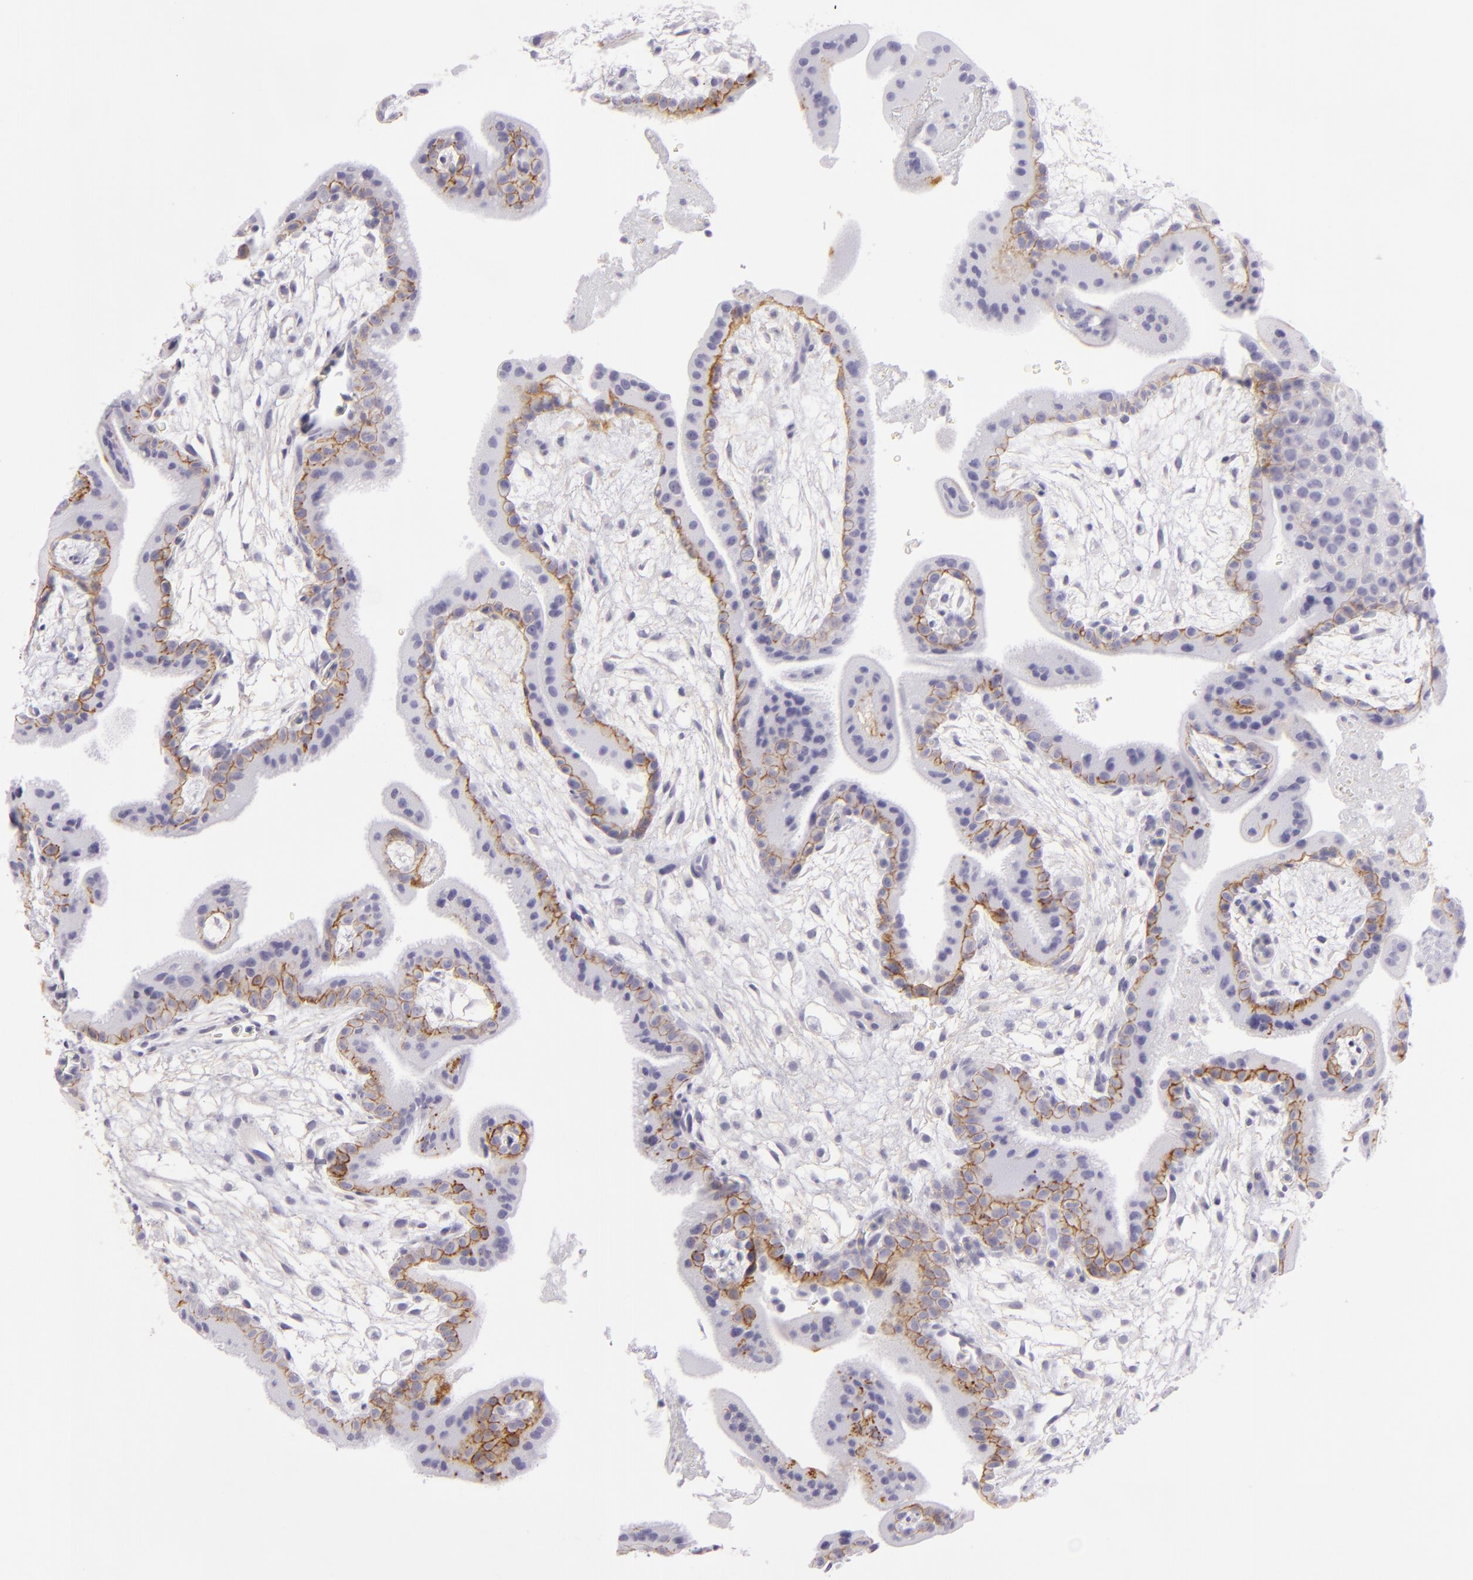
{"staining": {"intensity": "moderate", "quantity": "<25%", "location": "cytoplasmic/membranous"}, "tissue": "placenta", "cell_type": "Decidual cells", "image_type": "normal", "snomed": [{"axis": "morphology", "description": "Normal tissue, NOS"}, {"axis": "topography", "description": "Placenta"}], "caption": "Protein staining by immunohistochemistry shows moderate cytoplasmic/membranous positivity in approximately <25% of decidual cells in unremarkable placenta. Using DAB (brown) and hematoxylin (blue) stains, captured at high magnification using brightfield microscopy.", "gene": "DLG4", "patient": {"sex": "female", "age": 35}}